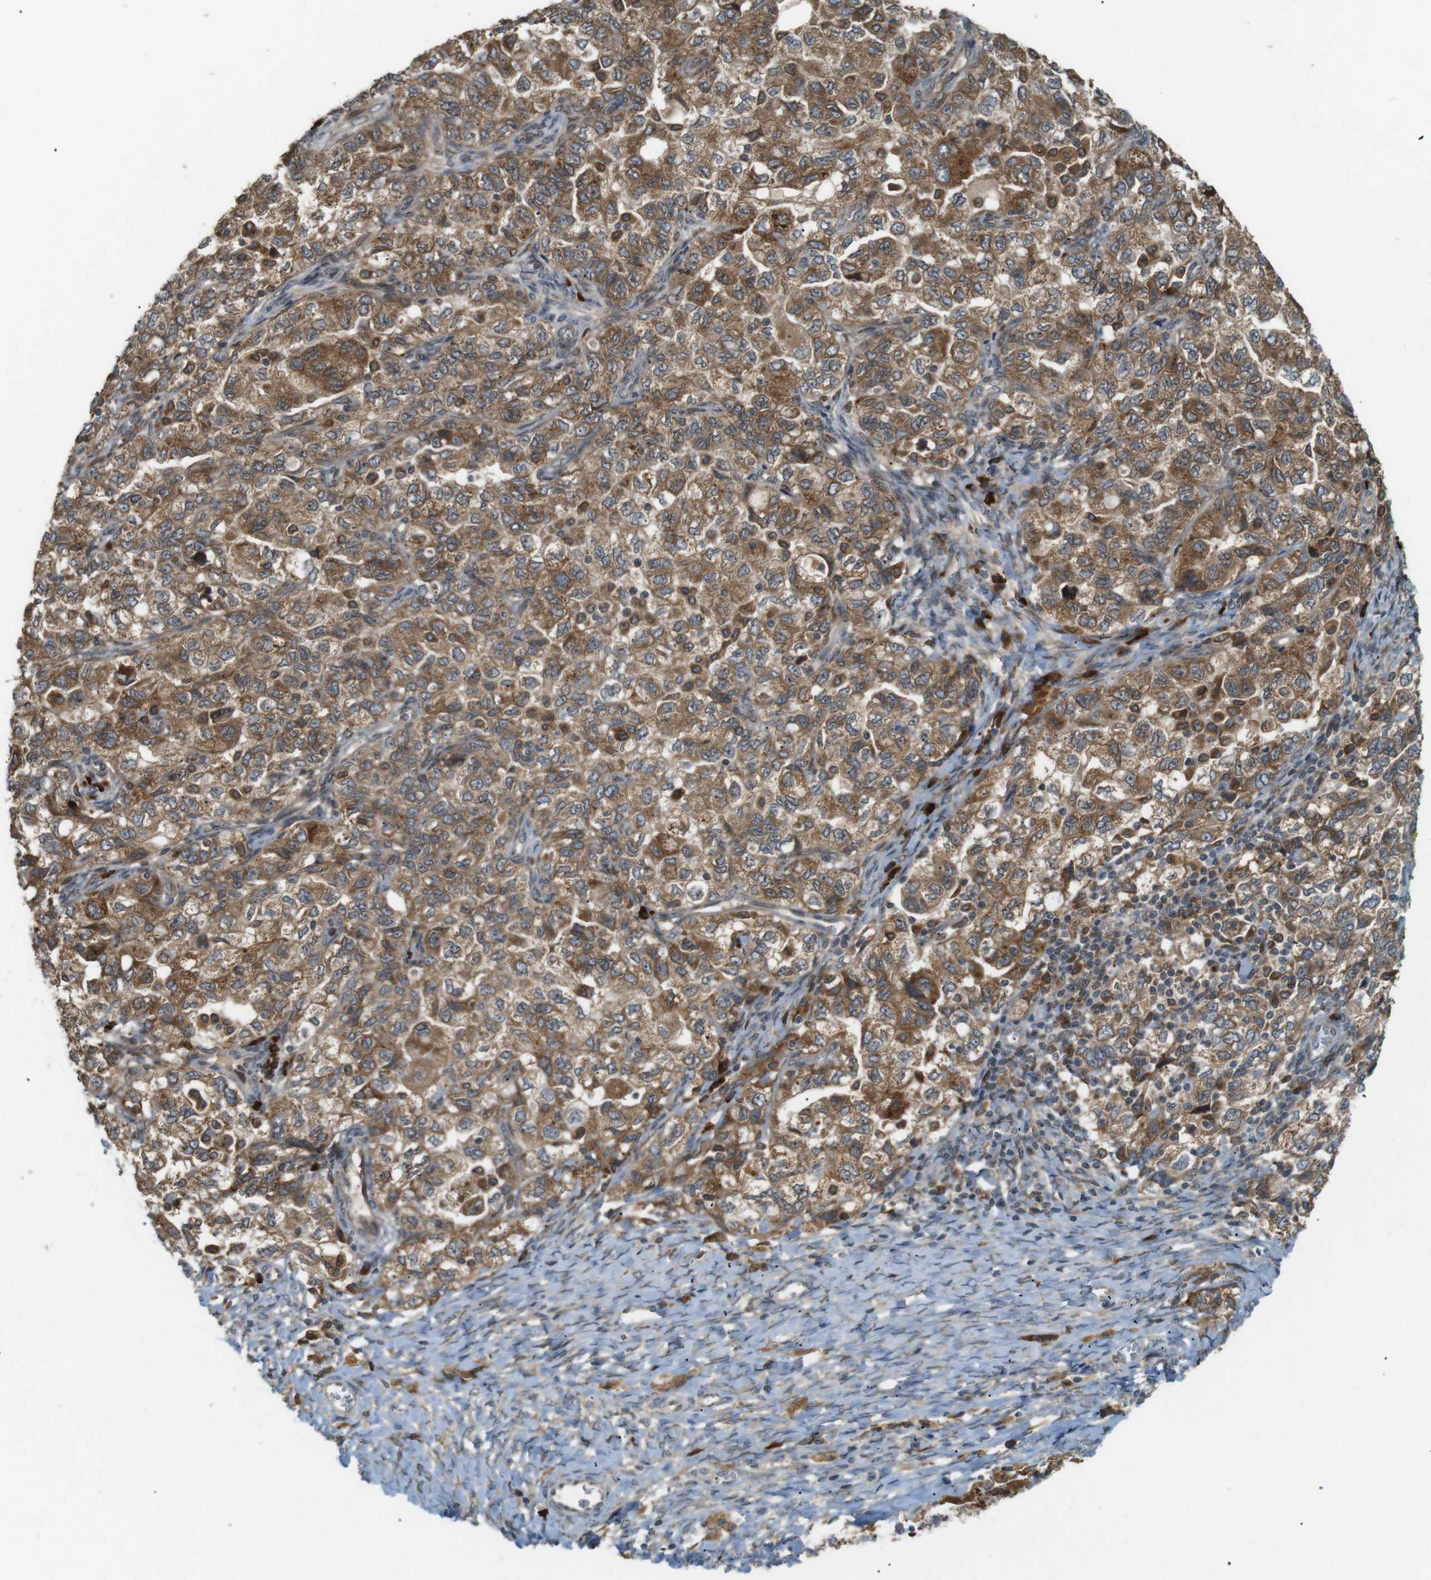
{"staining": {"intensity": "strong", "quantity": ">75%", "location": "cytoplasmic/membranous"}, "tissue": "ovarian cancer", "cell_type": "Tumor cells", "image_type": "cancer", "snomed": [{"axis": "morphology", "description": "Carcinoma, NOS"}, {"axis": "morphology", "description": "Cystadenocarcinoma, serous, NOS"}, {"axis": "topography", "description": "Ovary"}], "caption": "Protein analysis of ovarian cancer (serous cystadenocarcinoma) tissue reveals strong cytoplasmic/membranous positivity in approximately >75% of tumor cells. Using DAB (3,3'-diaminobenzidine) (brown) and hematoxylin (blue) stains, captured at high magnification using brightfield microscopy.", "gene": "TMED4", "patient": {"sex": "female", "age": 69}}